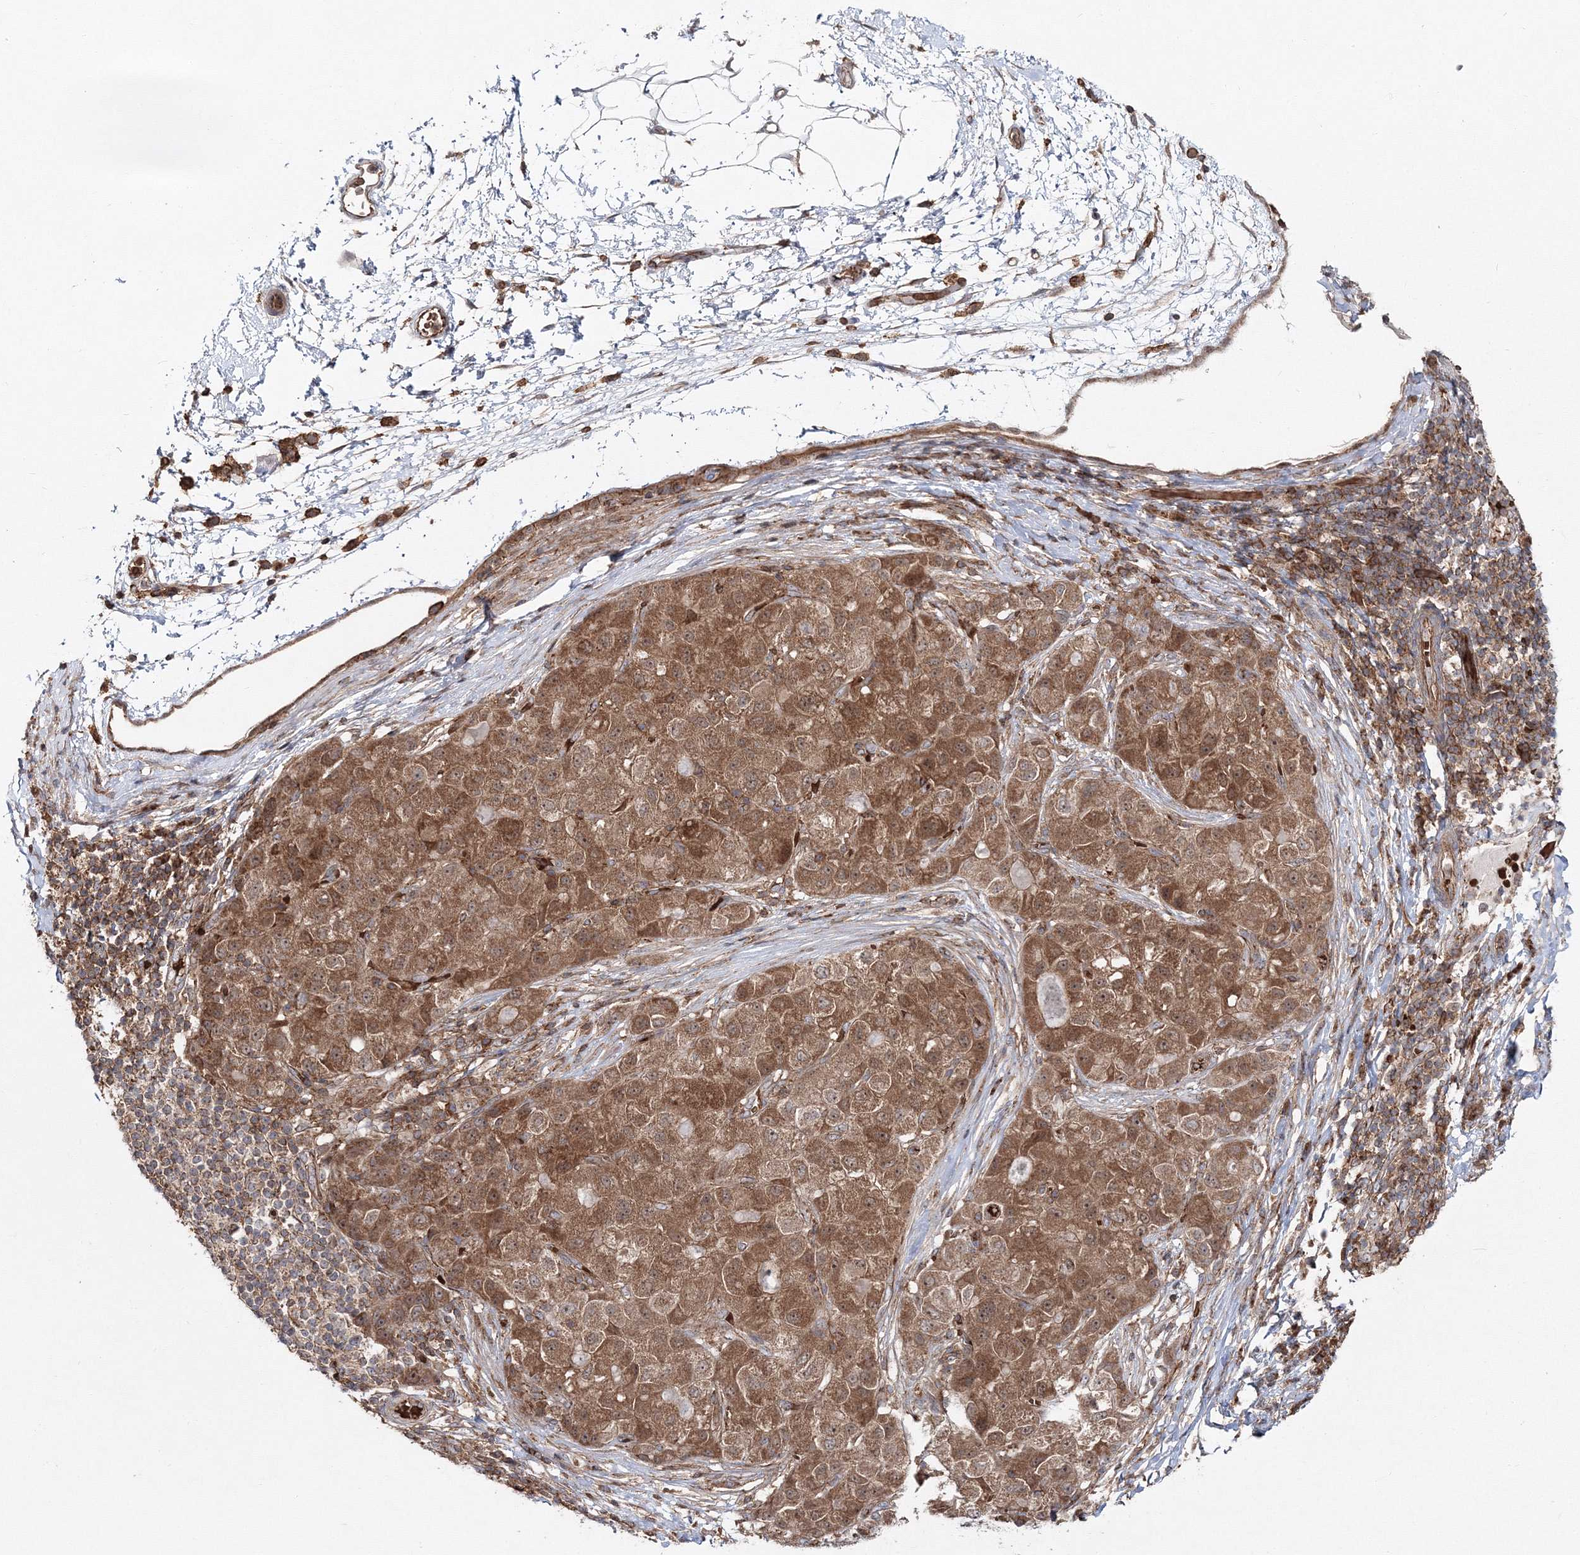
{"staining": {"intensity": "moderate", "quantity": ">75%", "location": "cytoplasmic/membranous"}, "tissue": "liver cancer", "cell_type": "Tumor cells", "image_type": "cancer", "snomed": [{"axis": "morphology", "description": "Carcinoma, Hepatocellular, NOS"}, {"axis": "topography", "description": "Liver"}], "caption": "Immunohistochemistry (IHC) histopathology image of neoplastic tissue: human liver cancer (hepatocellular carcinoma) stained using IHC shows medium levels of moderate protein expression localized specifically in the cytoplasmic/membranous of tumor cells, appearing as a cytoplasmic/membranous brown color.", "gene": "PCBD2", "patient": {"sex": "male", "age": 80}}